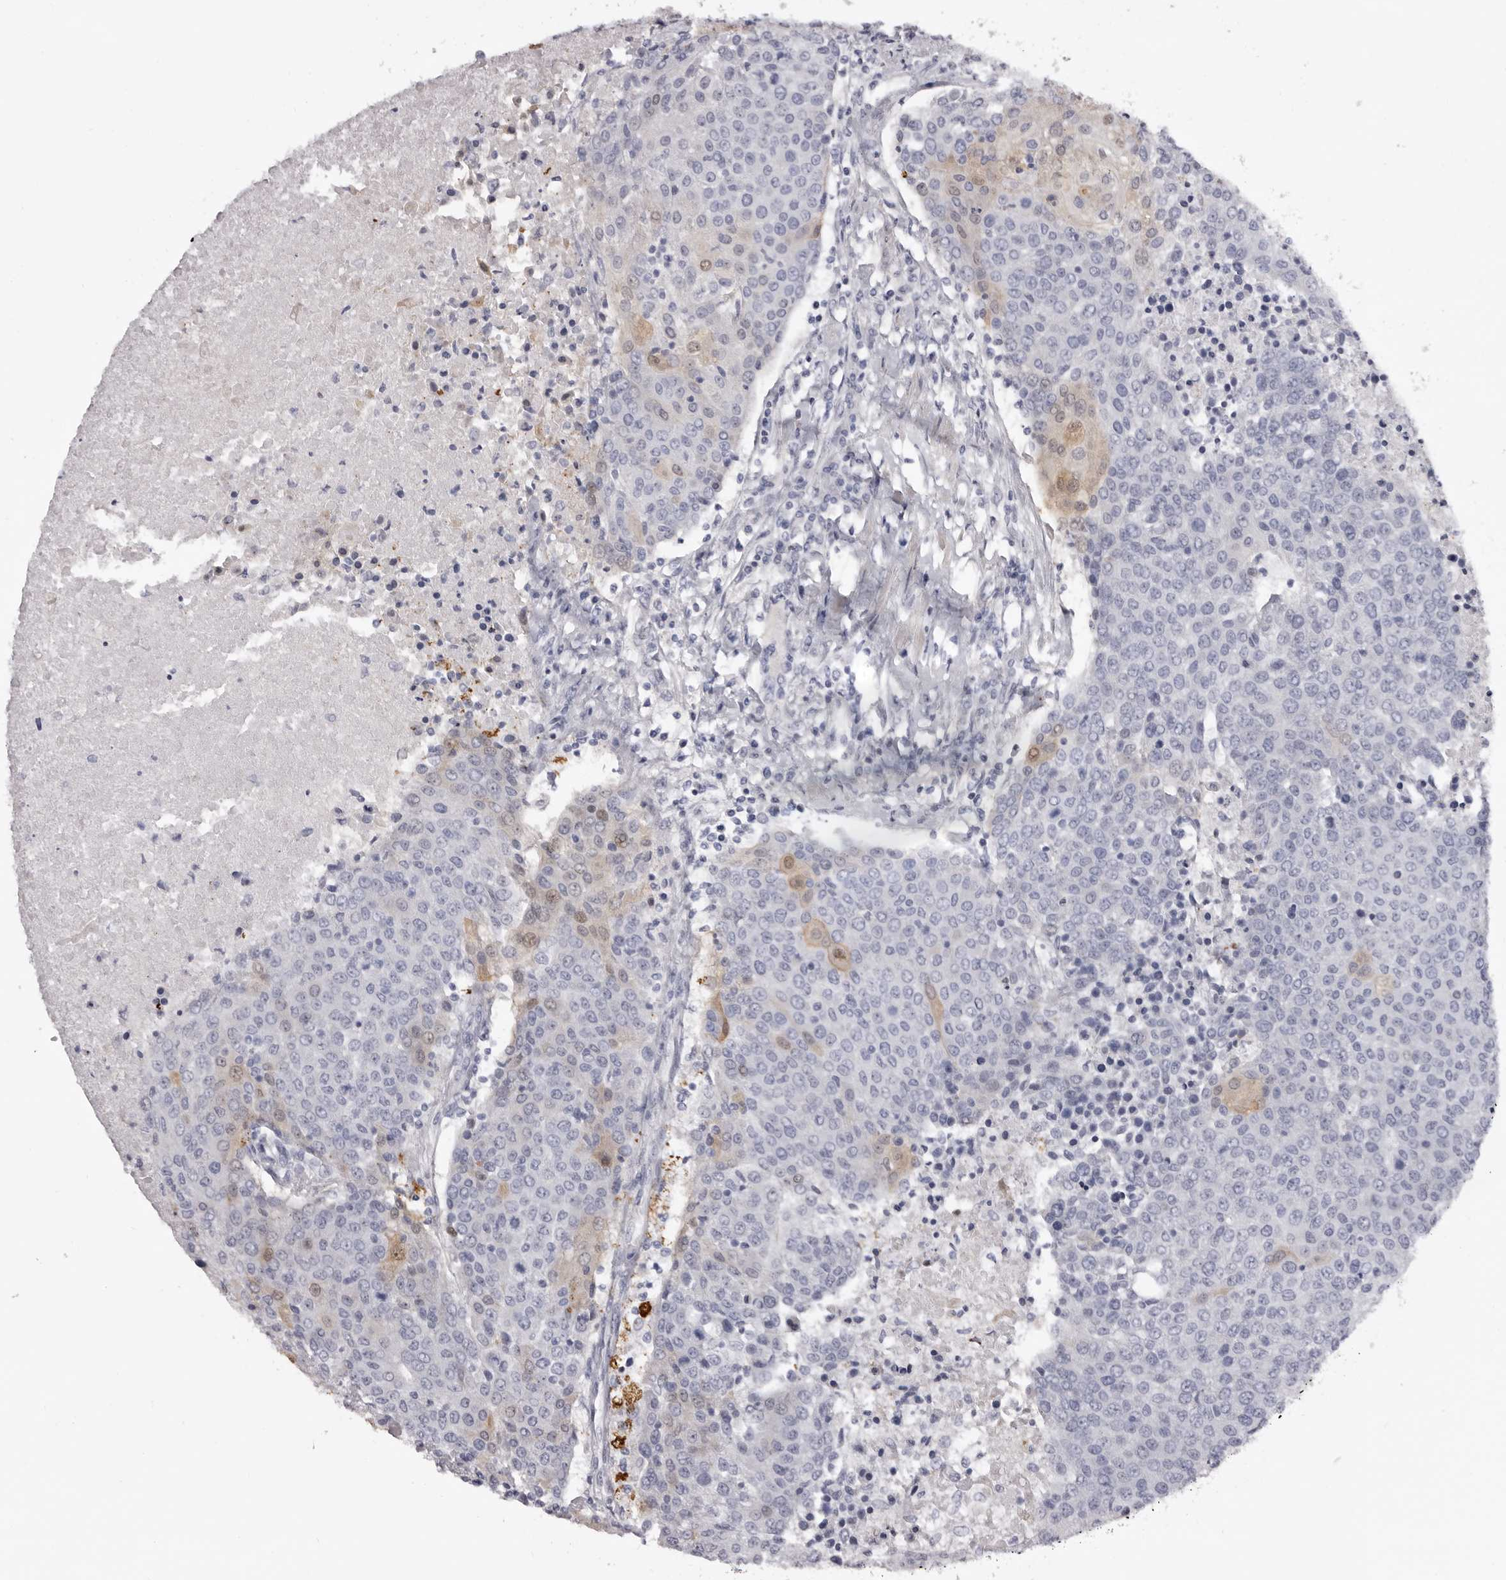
{"staining": {"intensity": "moderate", "quantity": "<25%", "location": "cytoplasmic/membranous,nuclear"}, "tissue": "urothelial cancer", "cell_type": "Tumor cells", "image_type": "cancer", "snomed": [{"axis": "morphology", "description": "Urothelial carcinoma, High grade"}, {"axis": "topography", "description": "Urinary bladder"}], "caption": "This image demonstrates high-grade urothelial carcinoma stained with immunohistochemistry to label a protein in brown. The cytoplasmic/membranous and nuclear of tumor cells show moderate positivity for the protein. Nuclei are counter-stained blue.", "gene": "CASQ1", "patient": {"sex": "female", "age": 85}}